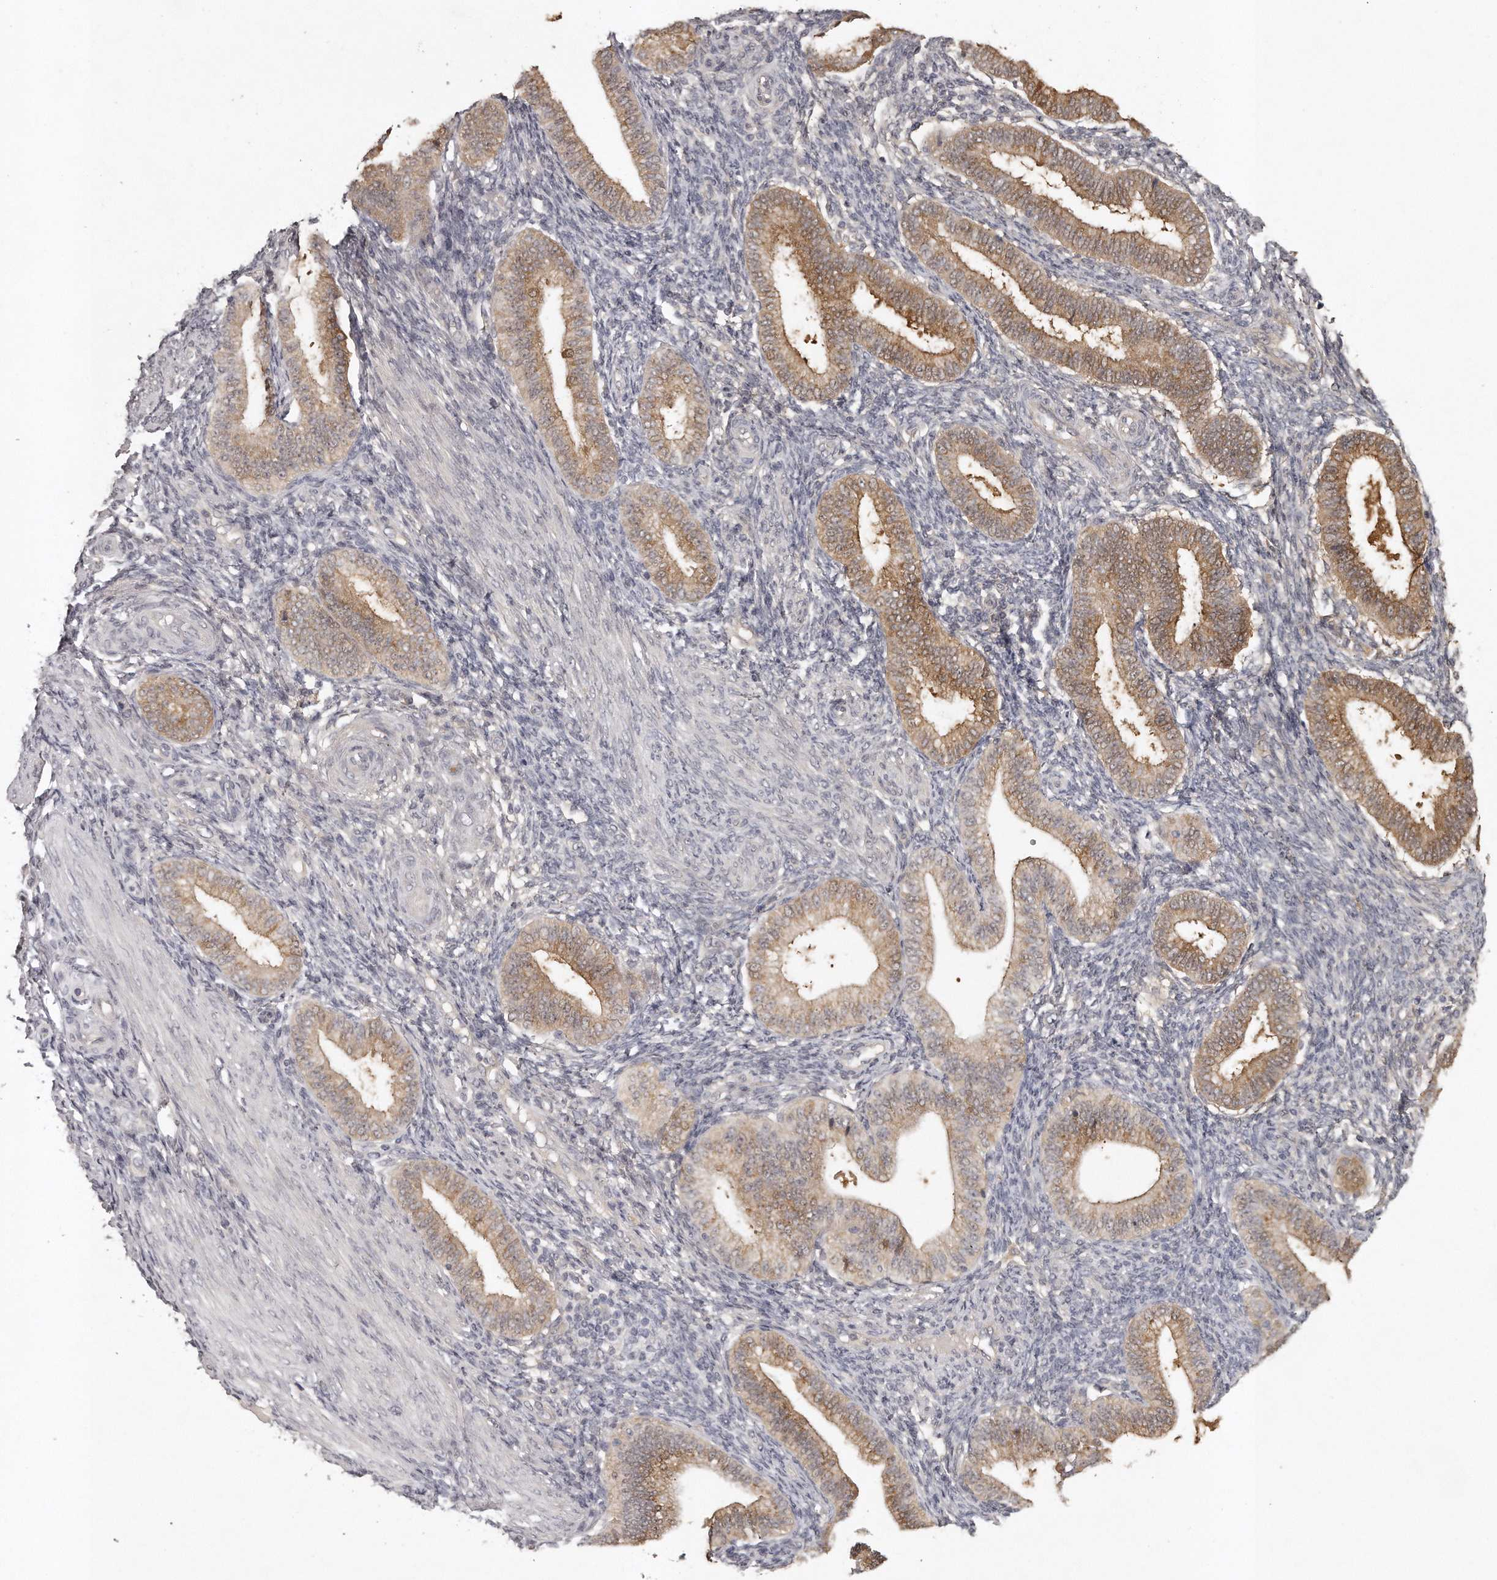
{"staining": {"intensity": "negative", "quantity": "none", "location": "none"}, "tissue": "endometrium", "cell_type": "Cells in endometrial stroma", "image_type": "normal", "snomed": [{"axis": "morphology", "description": "Normal tissue, NOS"}, {"axis": "topography", "description": "Endometrium"}], "caption": "This is a photomicrograph of IHC staining of normal endometrium, which shows no positivity in cells in endometrial stroma.", "gene": "GGCT", "patient": {"sex": "female", "age": 39}}